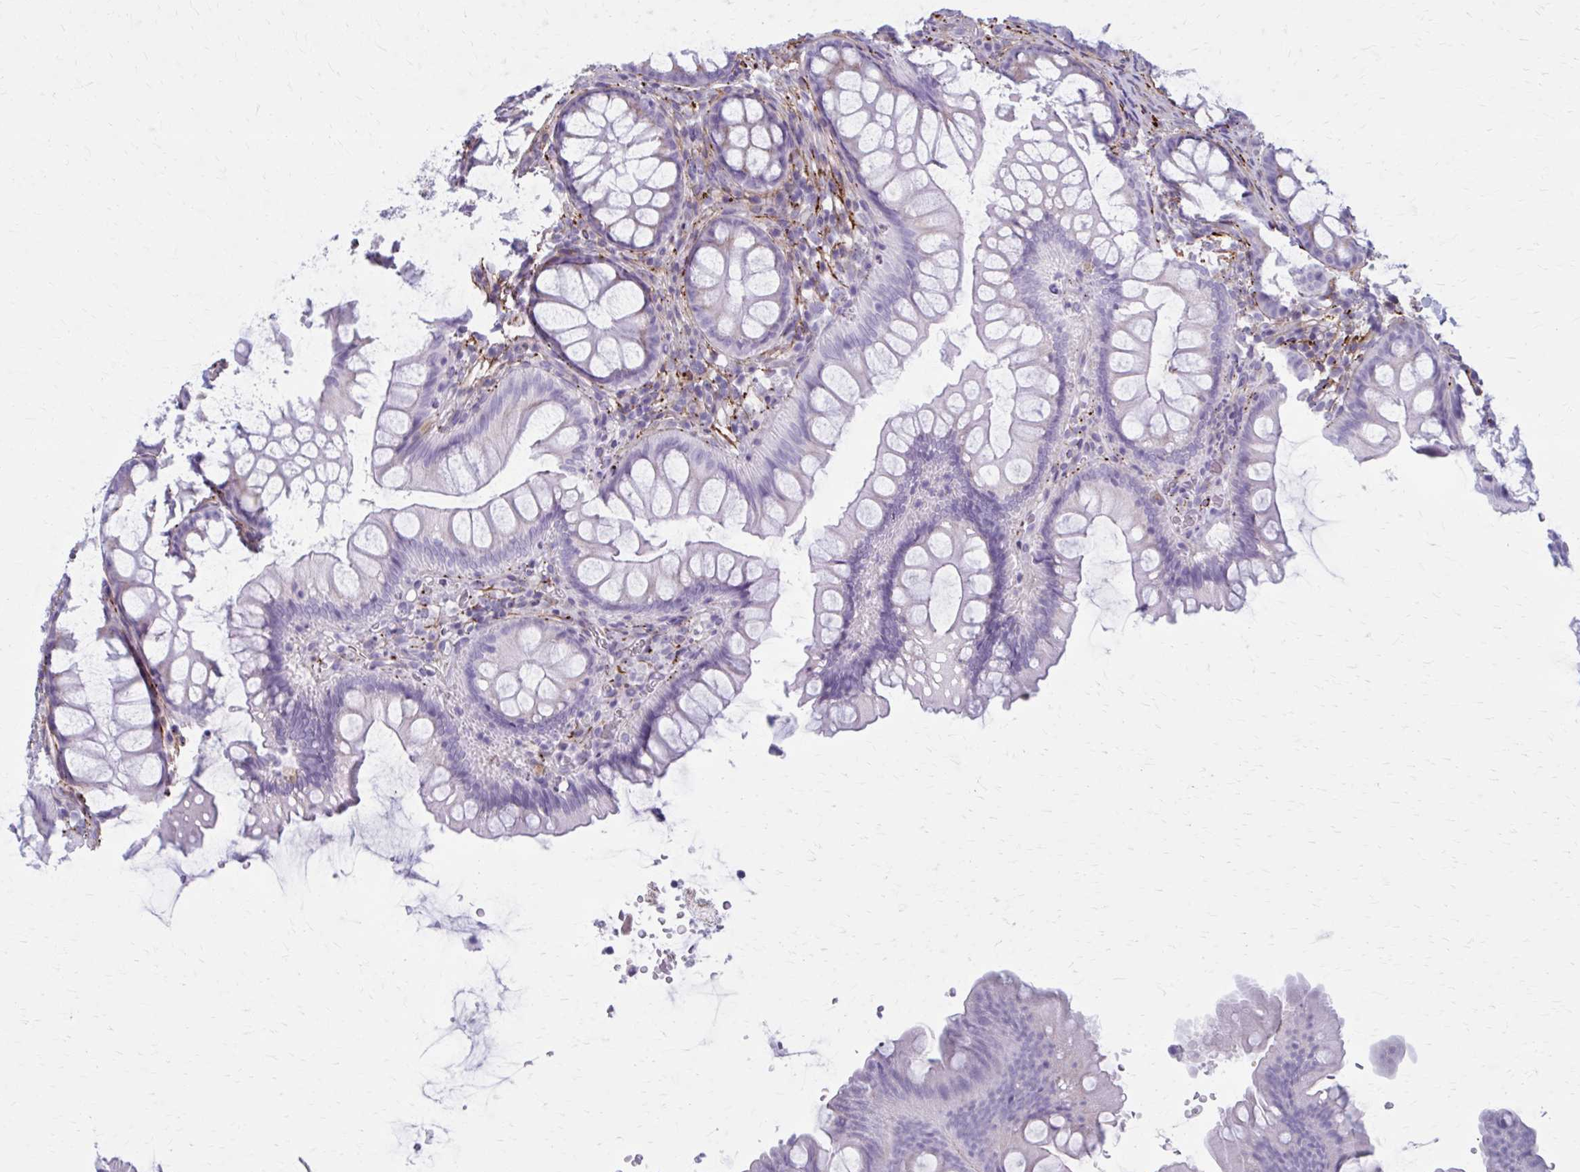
{"staining": {"intensity": "moderate", "quantity": "25%-75%", "location": "cytoplasmic/membranous"}, "tissue": "colon", "cell_type": "Endothelial cells", "image_type": "normal", "snomed": [{"axis": "morphology", "description": "Normal tissue, NOS"}, {"axis": "morphology", "description": "Adenoma, NOS"}, {"axis": "topography", "description": "Soft tissue"}, {"axis": "topography", "description": "Colon"}], "caption": "High-magnification brightfield microscopy of unremarkable colon stained with DAB (3,3'-diaminobenzidine) (brown) and counterstained with hematoxylin (blue). endothelial cells exhibit moderate cytoplasmic/membranous staining is appreciated in about25%-75% of cells.", "gene": "AKAP12", "patient": {"sex": "male", "age": 47}}